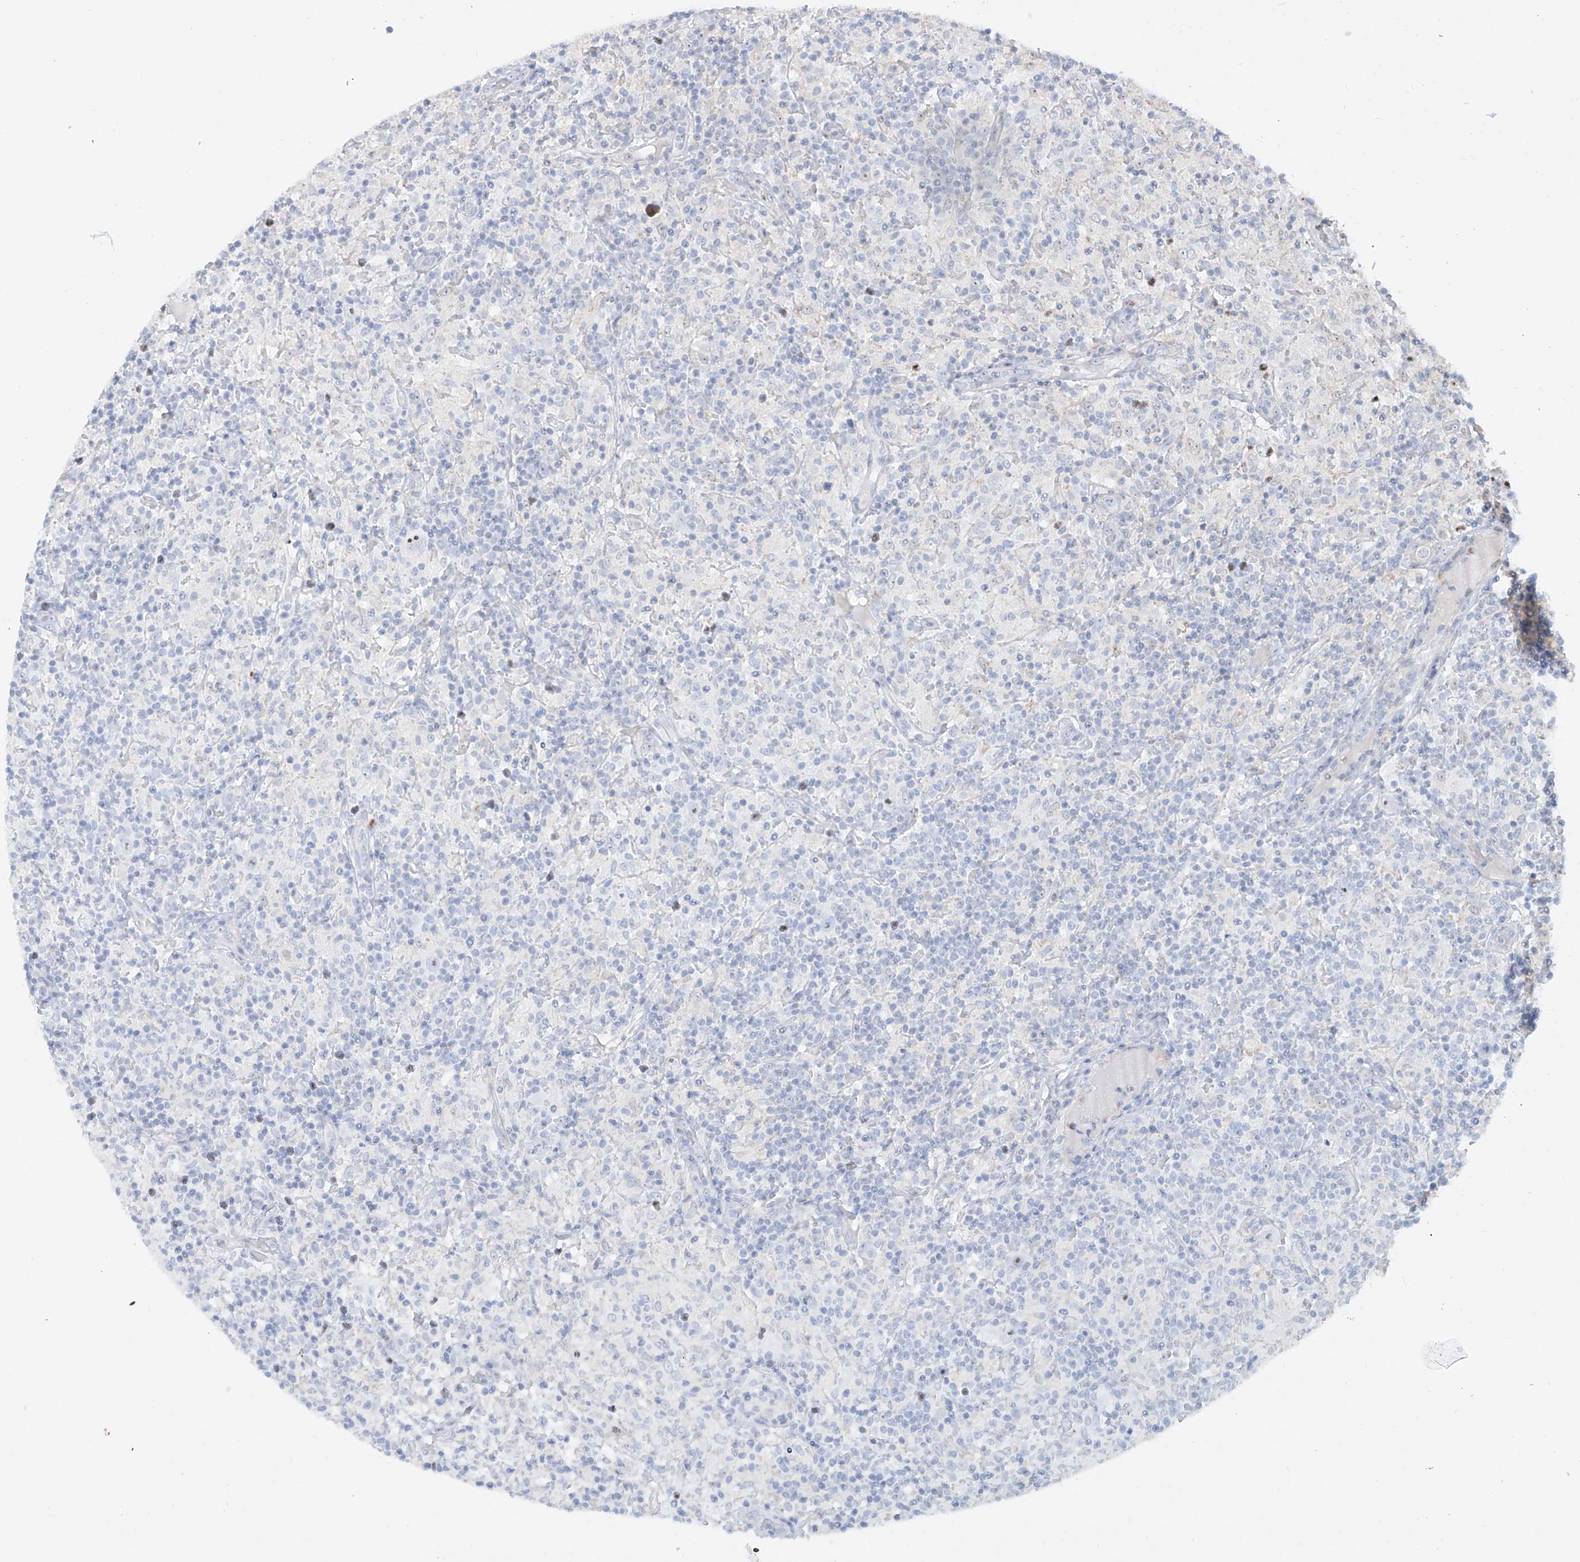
{"staining": {"intensity": "negative", "quantity": "none", "location": "none"}, "tissue": "lymphoma", "cell_type": "Tumor cells", "image_type": "cancer", "snomed": [{"axis": "morphology", "description": "Hodgkin's disease, NOS"}, {"axis": "topography", "description": "Lymph node"}], "caption": "Immunohistochemistry (IHC) of lymphoma reveals no staining in tumor cells.", "gene": "SNU13", "patient": {"sex": "male", "age": 70}}